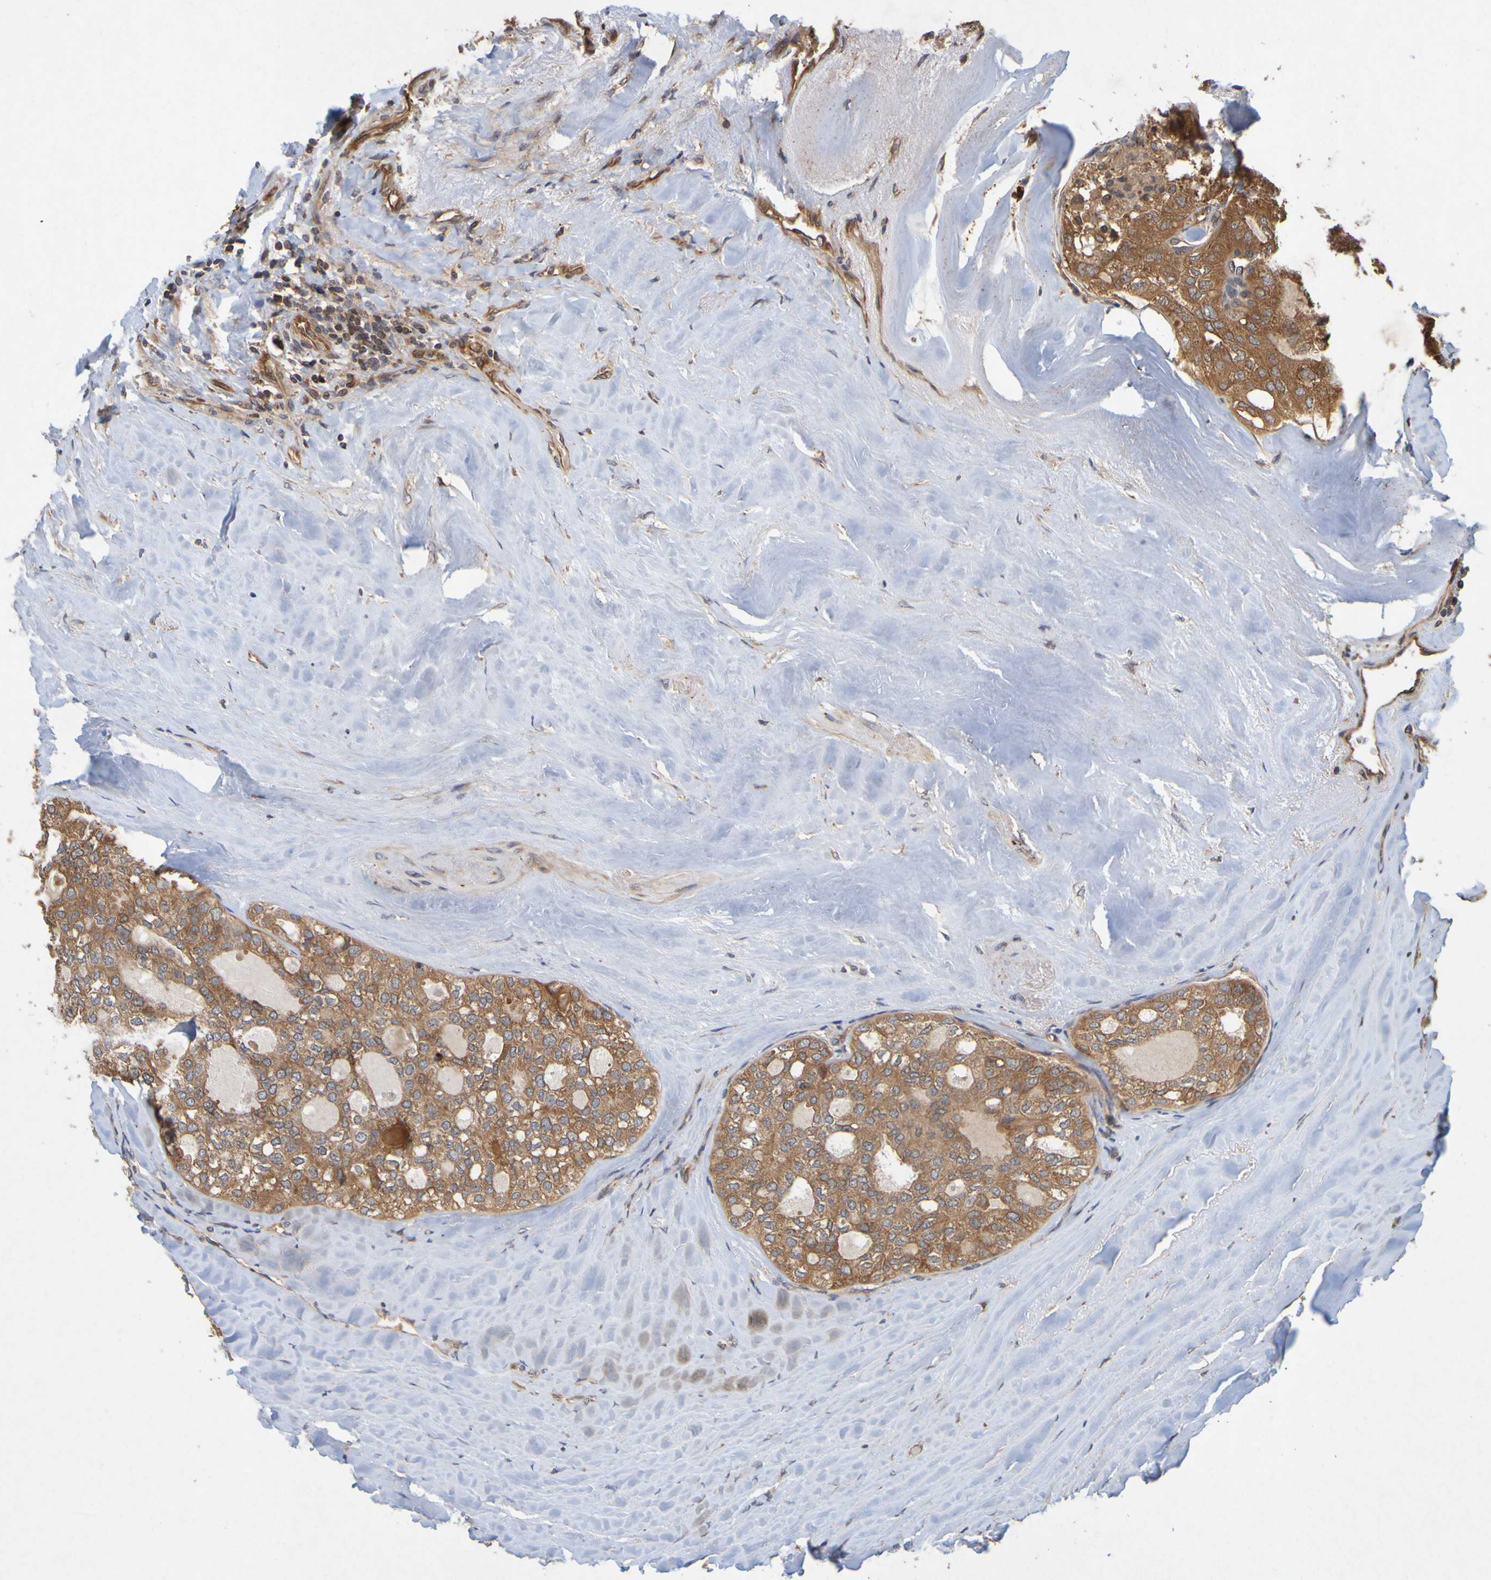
{"staining": {"intensity": "strong", "quantity": ">75%", "location": "cytoplasmic/membranous"}, "tissue": "thyroid cancer", "cell_type": "Tumor cells", "image_type": "cancer", "snomed": [{"axis": "morphology", "description": "Follicular adenoma carcinoma, NOS"}, {"axis": "topography", "description": "Thyroid gland"}], "caption": "Human thyroid follicular adenoma carcinoma stained for a protein (brown) exhibits strong cytoplasmic/membranous positive expression in about >75% of tumor cells.", "gene": "OCRL", "patient": {"sex": "male", "age": 75}}